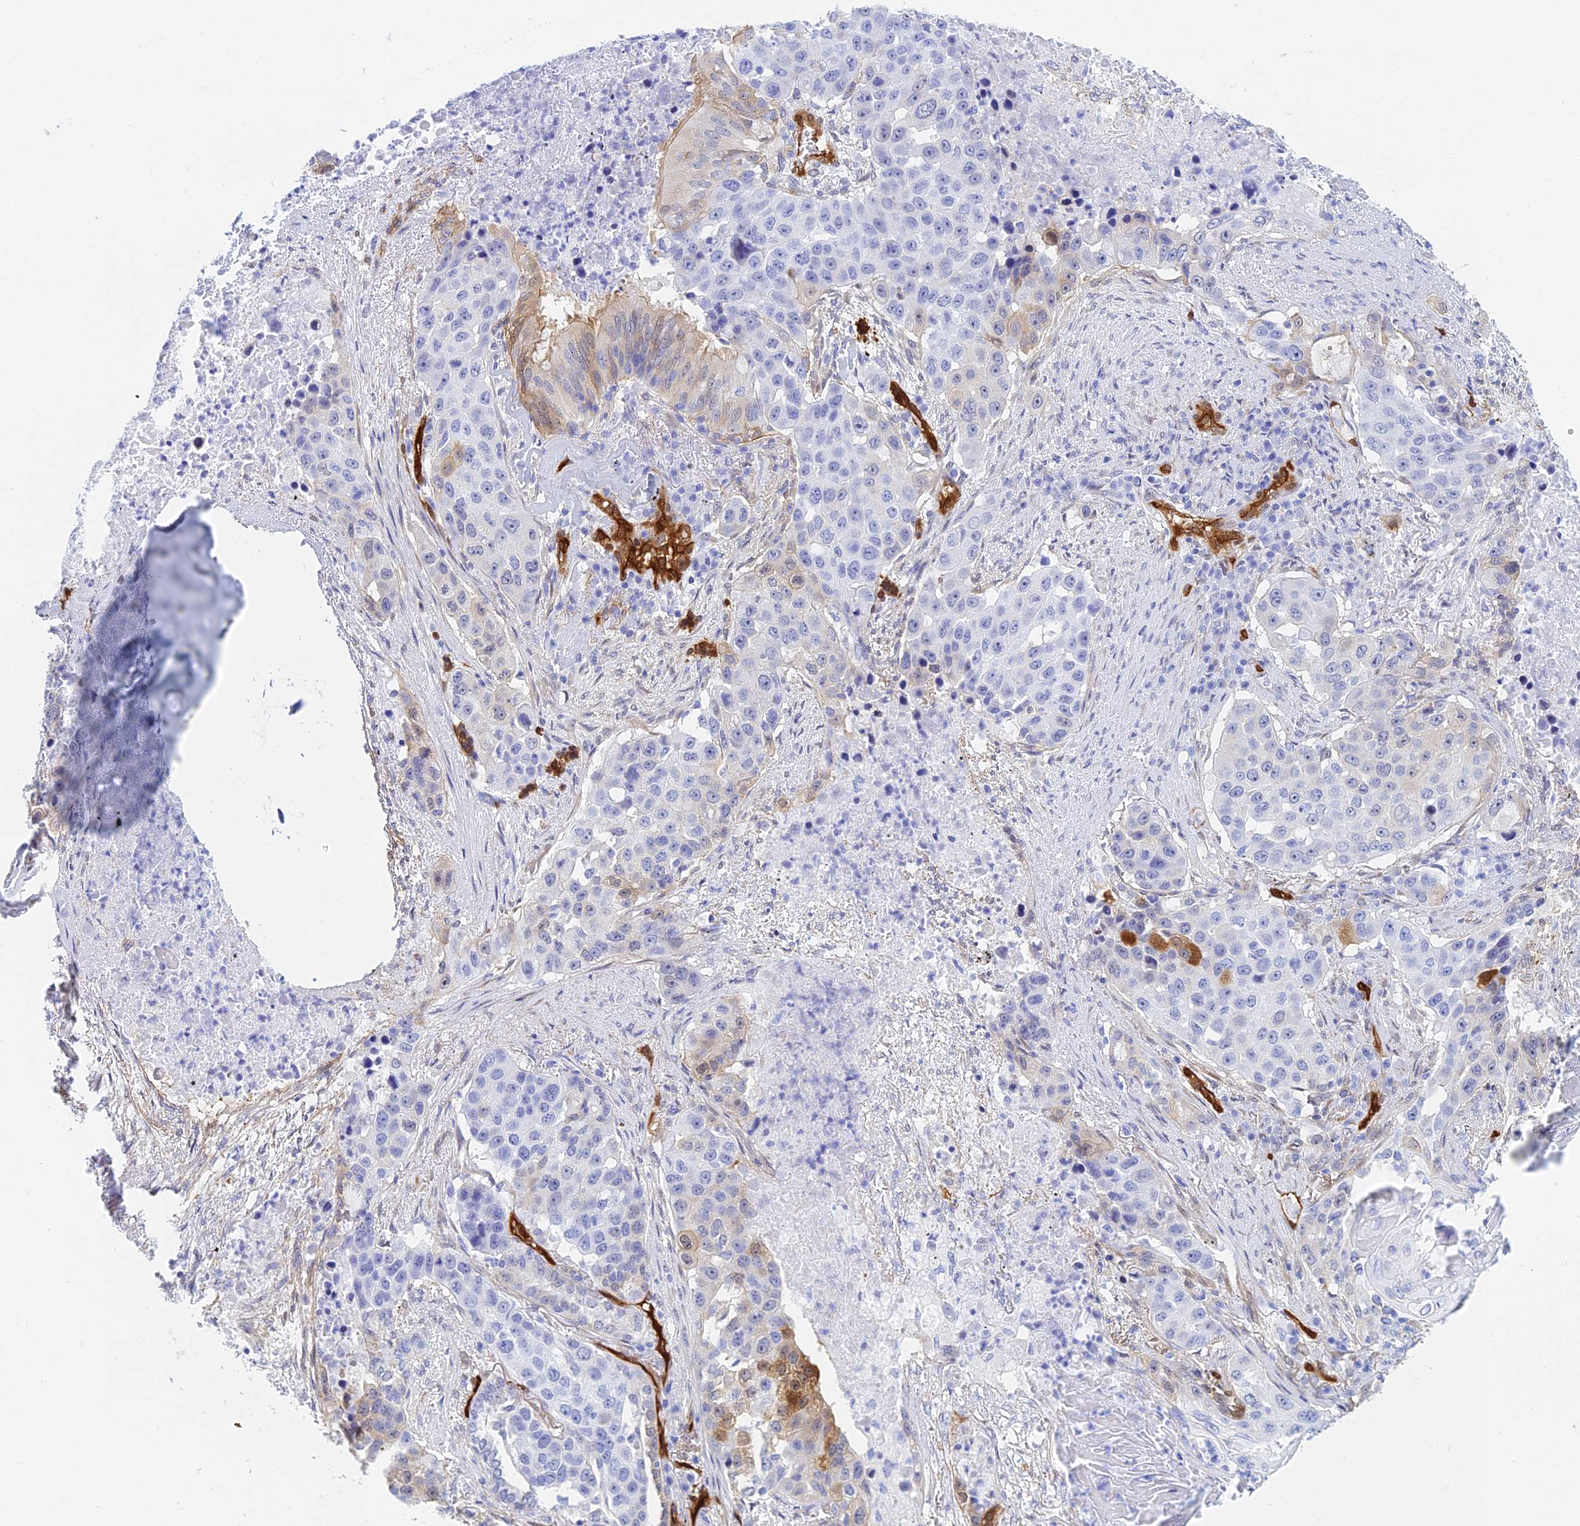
{"staining": {"intensity": "weak", "quantity": "<25%", "location": "cytoplasmic/membranous"}, "tissue": "lung cancer", "cell_type": "Tumor cells", "image_type": "cancer", "snomed": [{"axis": "morphology", "description": "Squamous cell carcinoma, NOS"}, {"axis": "topography", "description": "Lung"}], "caption": "Micrograph shows no protein positivity in tumor cells of lung cancer (squamous cell carcinoma) tissue.", "gene": "CRIP2", "patient": {"sex": "female", "age": 63}}